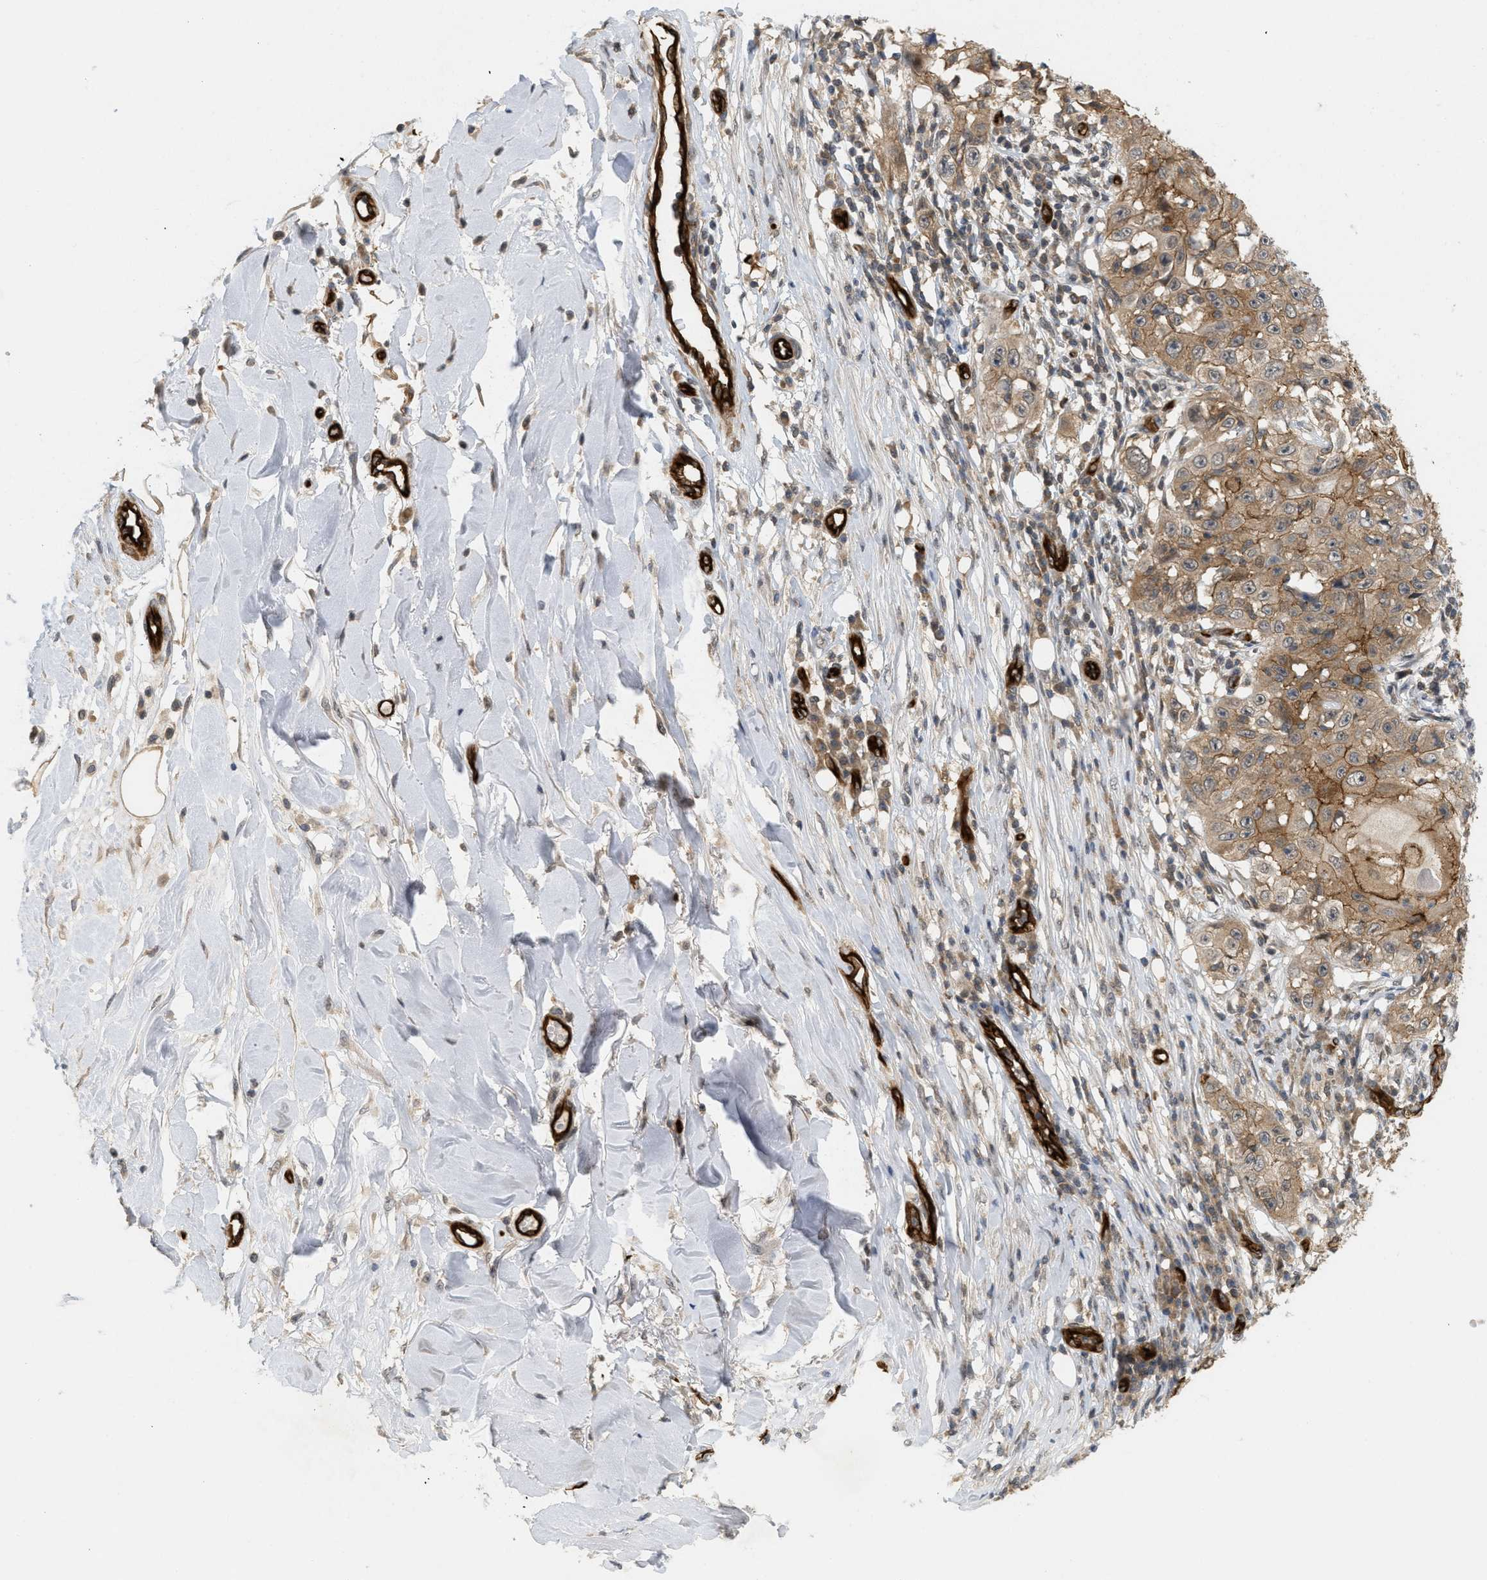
{"staining": {"intensity": "moderate", "quantity": ">75%", "location": "cytoplasmic/membranous"}, "tissue": "skin cancer", "cell_type": "Tumor cells", "image_type": "cancer", "snomed": [{"axis": "morphology", "description": "Squamous cell carcinoma, NOS"}, {"axis": "topography", "description": "Skin"}], "caption": "Human skin cancer (squamous cell carcinoma) stained with a brown dye demonstrates moderate cytoplasmic/membranous positive positivity in approximately >75% of tumor cells.", "gene": "PALMD", "patient": {"sex": "male", "age": 86}}